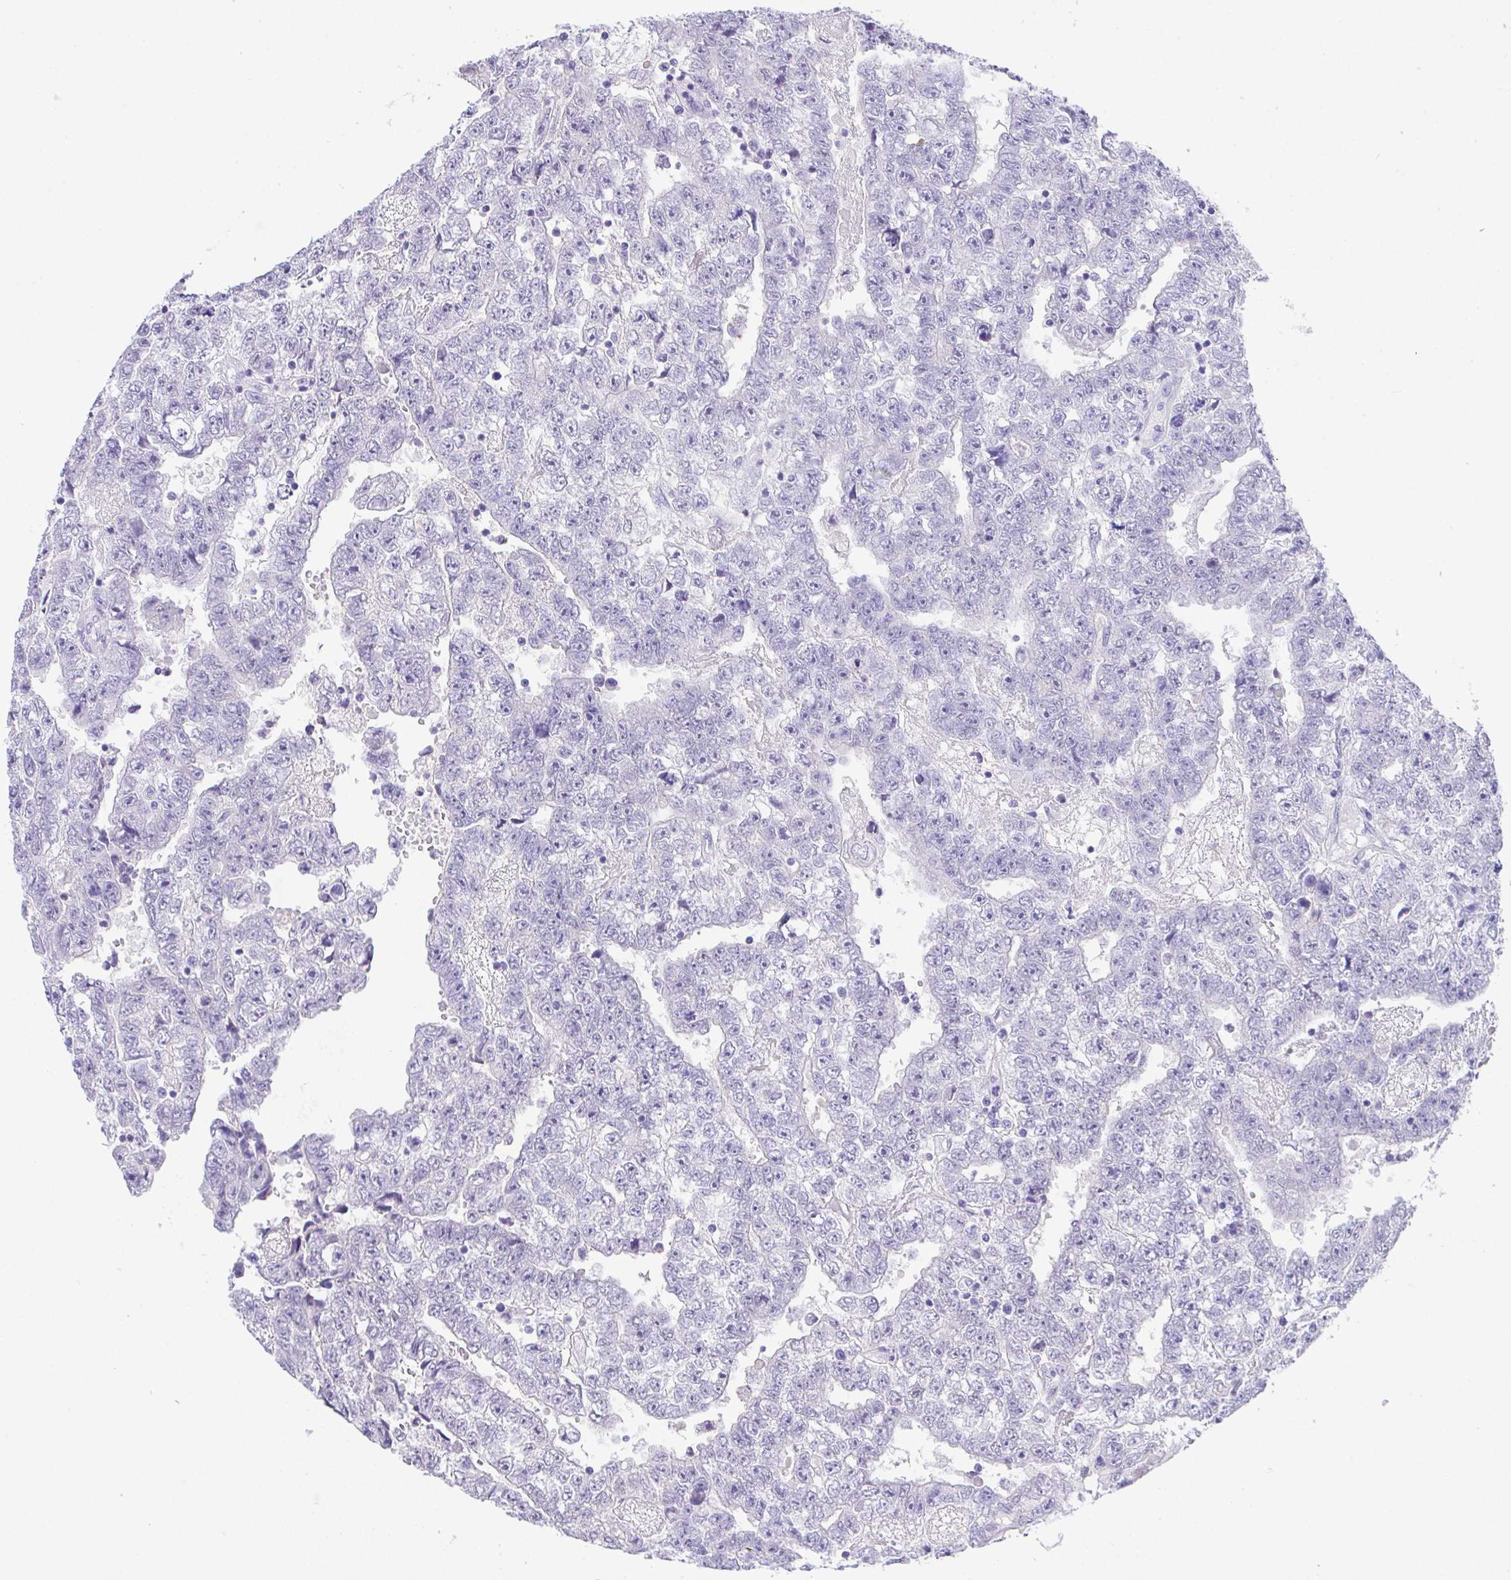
{"staining": {"intensity": "negative", "quantity": "none", "location": "none"}, "tissue": "testis cancer", "cell_type": "Tumor cells", "image_type": "cancer", "snomed": [{"axis": "morphology", "description": "Carcinoma, Embryonal, NOS"}, {"axis": "topography", "description": "Testis"}], "caption": "This is an immunohistochemistry image of embryonal carcinoma (testis). There is no expression in tumor cells.", "gene": "HOXB4", "patient": {"sex": "male", "age": 25}}